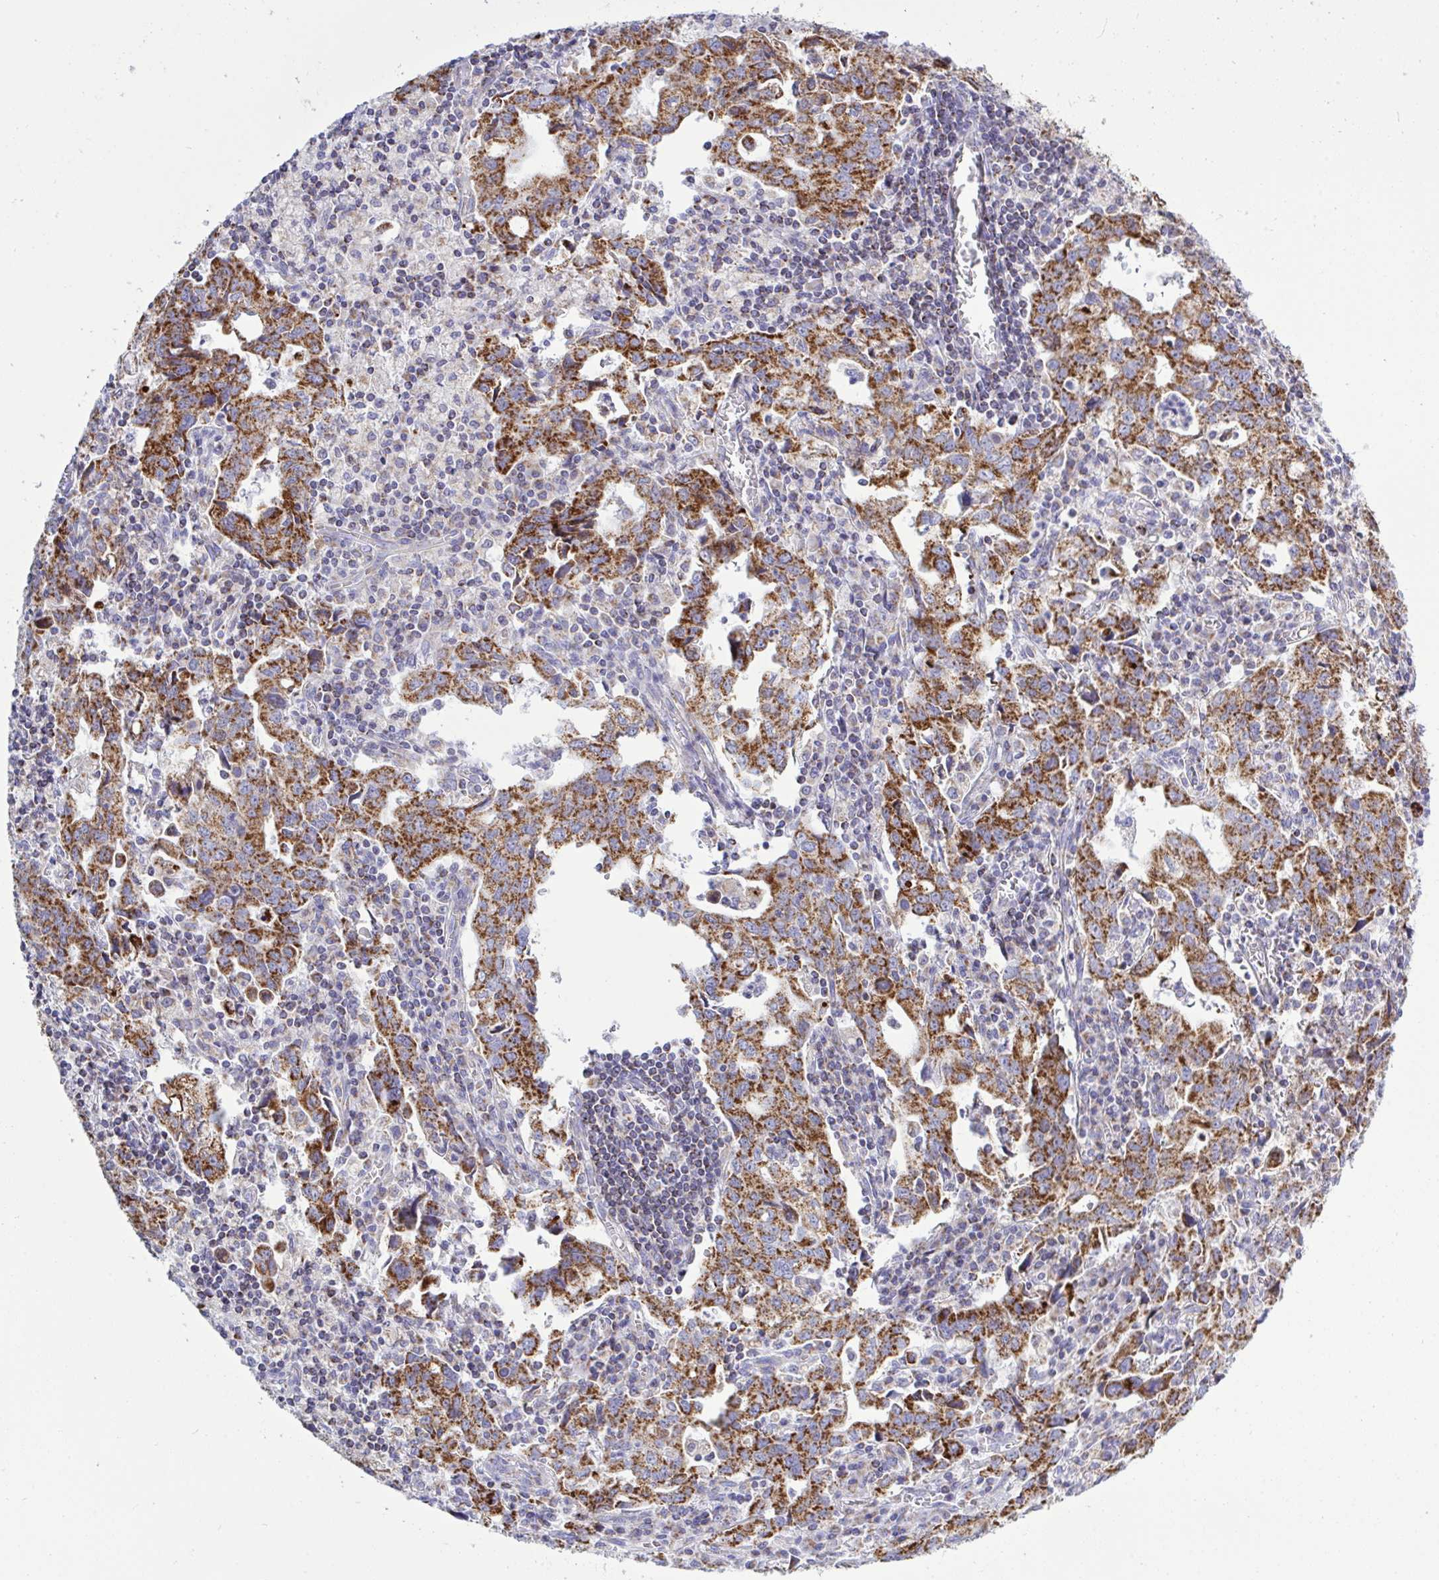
{"staining": {"intensity": "strong", "quantity": ">75%", "location": "cytoplasmic/membranous"}, "tissue": "stomach cancer", "cell_type": "Tumor cells", "image_type": "cancer", "snomed": [{"axis": "morphology", "description": "Adenocarcinoma, NOS"}, {"axis": "topography", "description": "Stomach, upper"}], "caption": "Tumor cells show high levels of strong cytoplasmic/membranous expression in approximately >75% of cells in adenocarcinoma (stomach). The staining is performed using DAB brown chromogen to label protein expression. The nuclei are counter-stained blue using hematoxylin.", "gene": "HSPE1", "patient": {"sex": "male", "age": 85}}